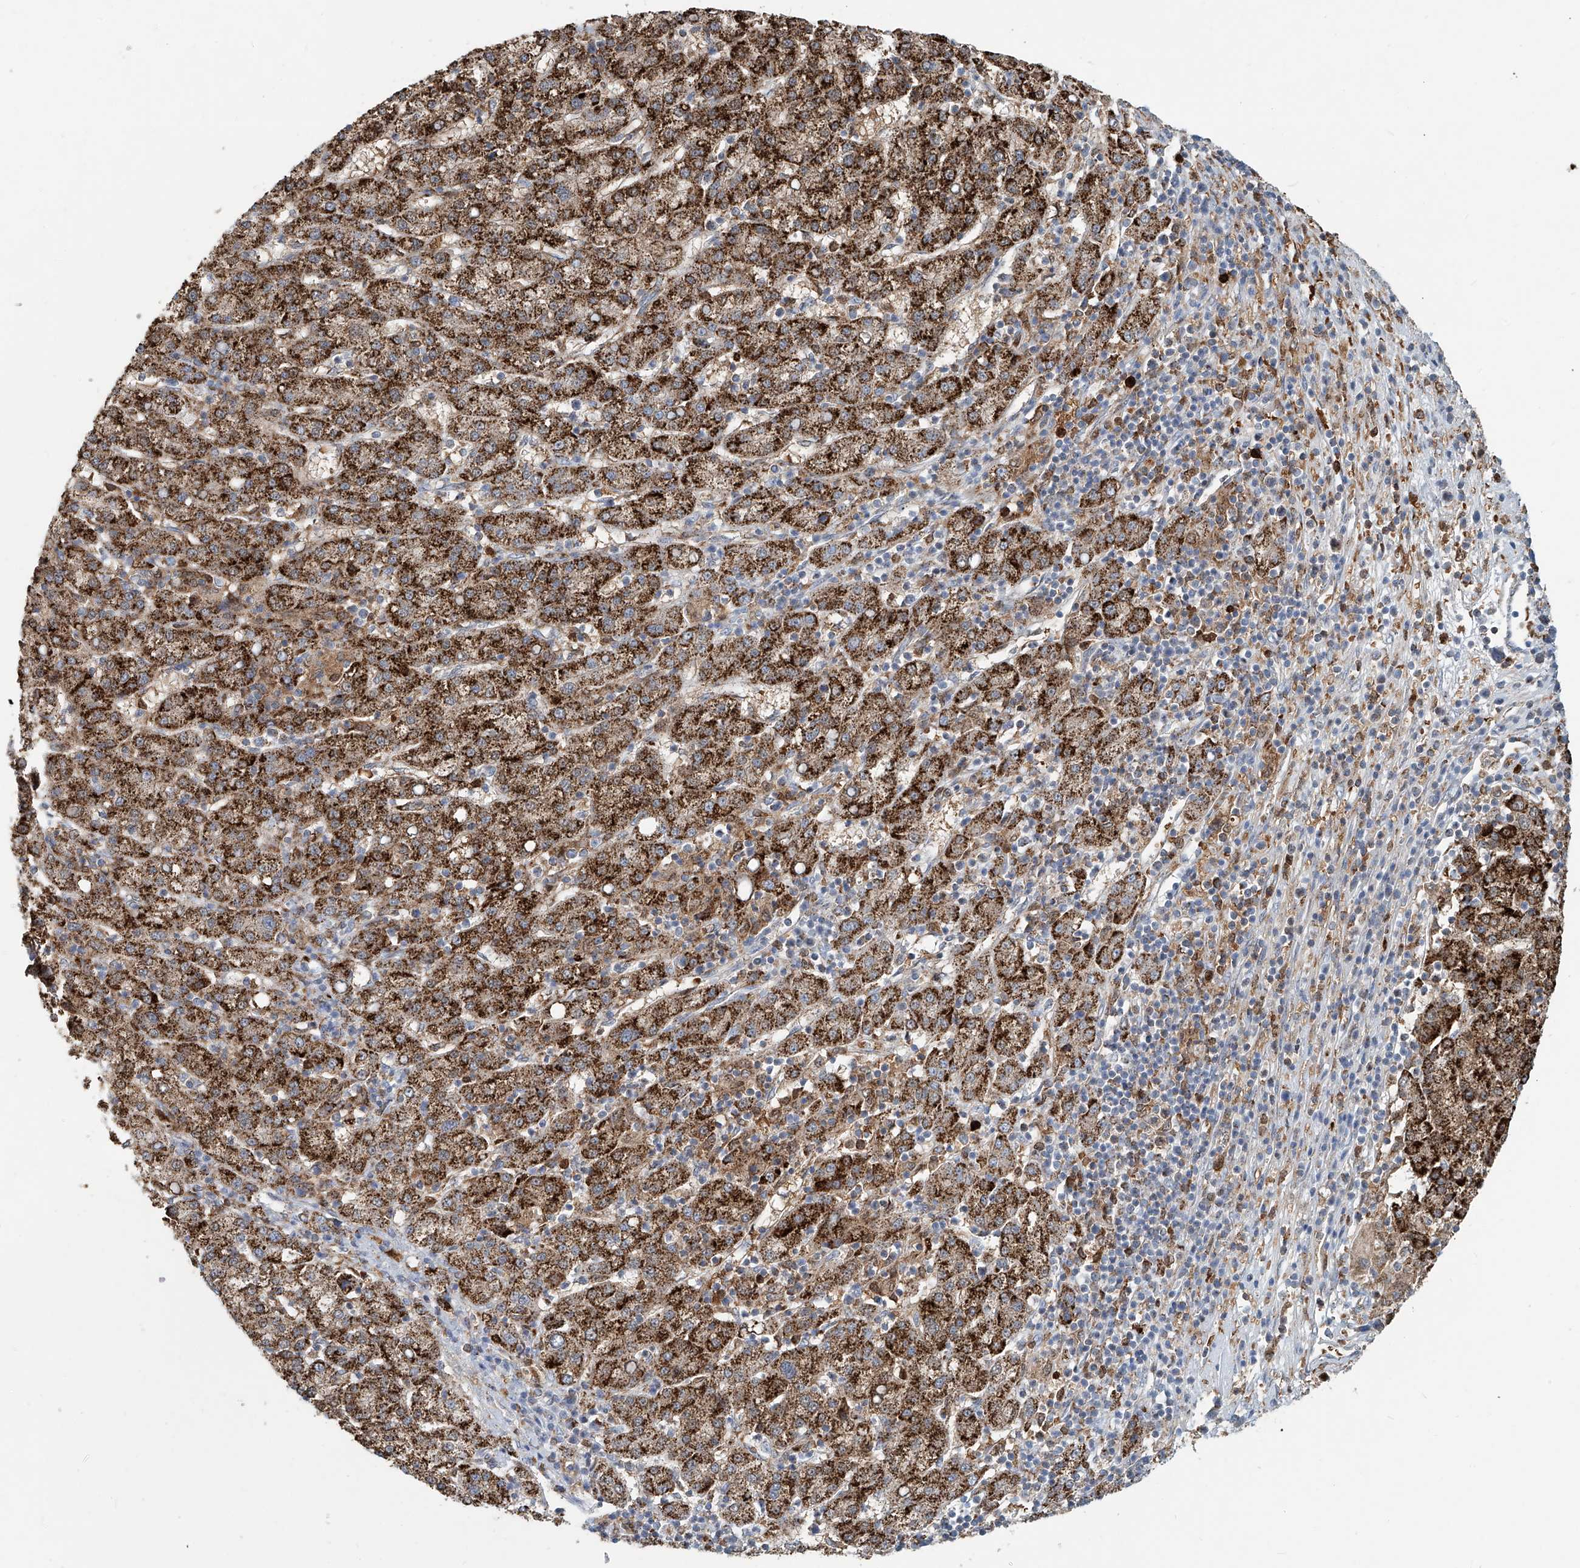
{"staining": {"intensity": "strong", "quantity": ">75%", "location": "cytoplasmic/membranous"}, "tissue": "liver cancer", "cell_type": "Tumor cells", "image_type": "cancer", "snomed": [{"axis": "morphology", "description": "Carcinoma, Hepatocellular, NOS"}, {"axis": "topography", "description": "Liver"}], "caption": "An image of hepatocellular carcinoma (liver) stained for a protein reveals strong cytoplasmic/membranous brown staining in tumor cells. The staining is performed using DAB (3,3'-diaminobenzidine) brown chromogen to label protein expression. The nuclei are counter-stained blue using hematoxylin.", "gene": "PTPRA", "patient": {"sex": "female", "age": 58}}